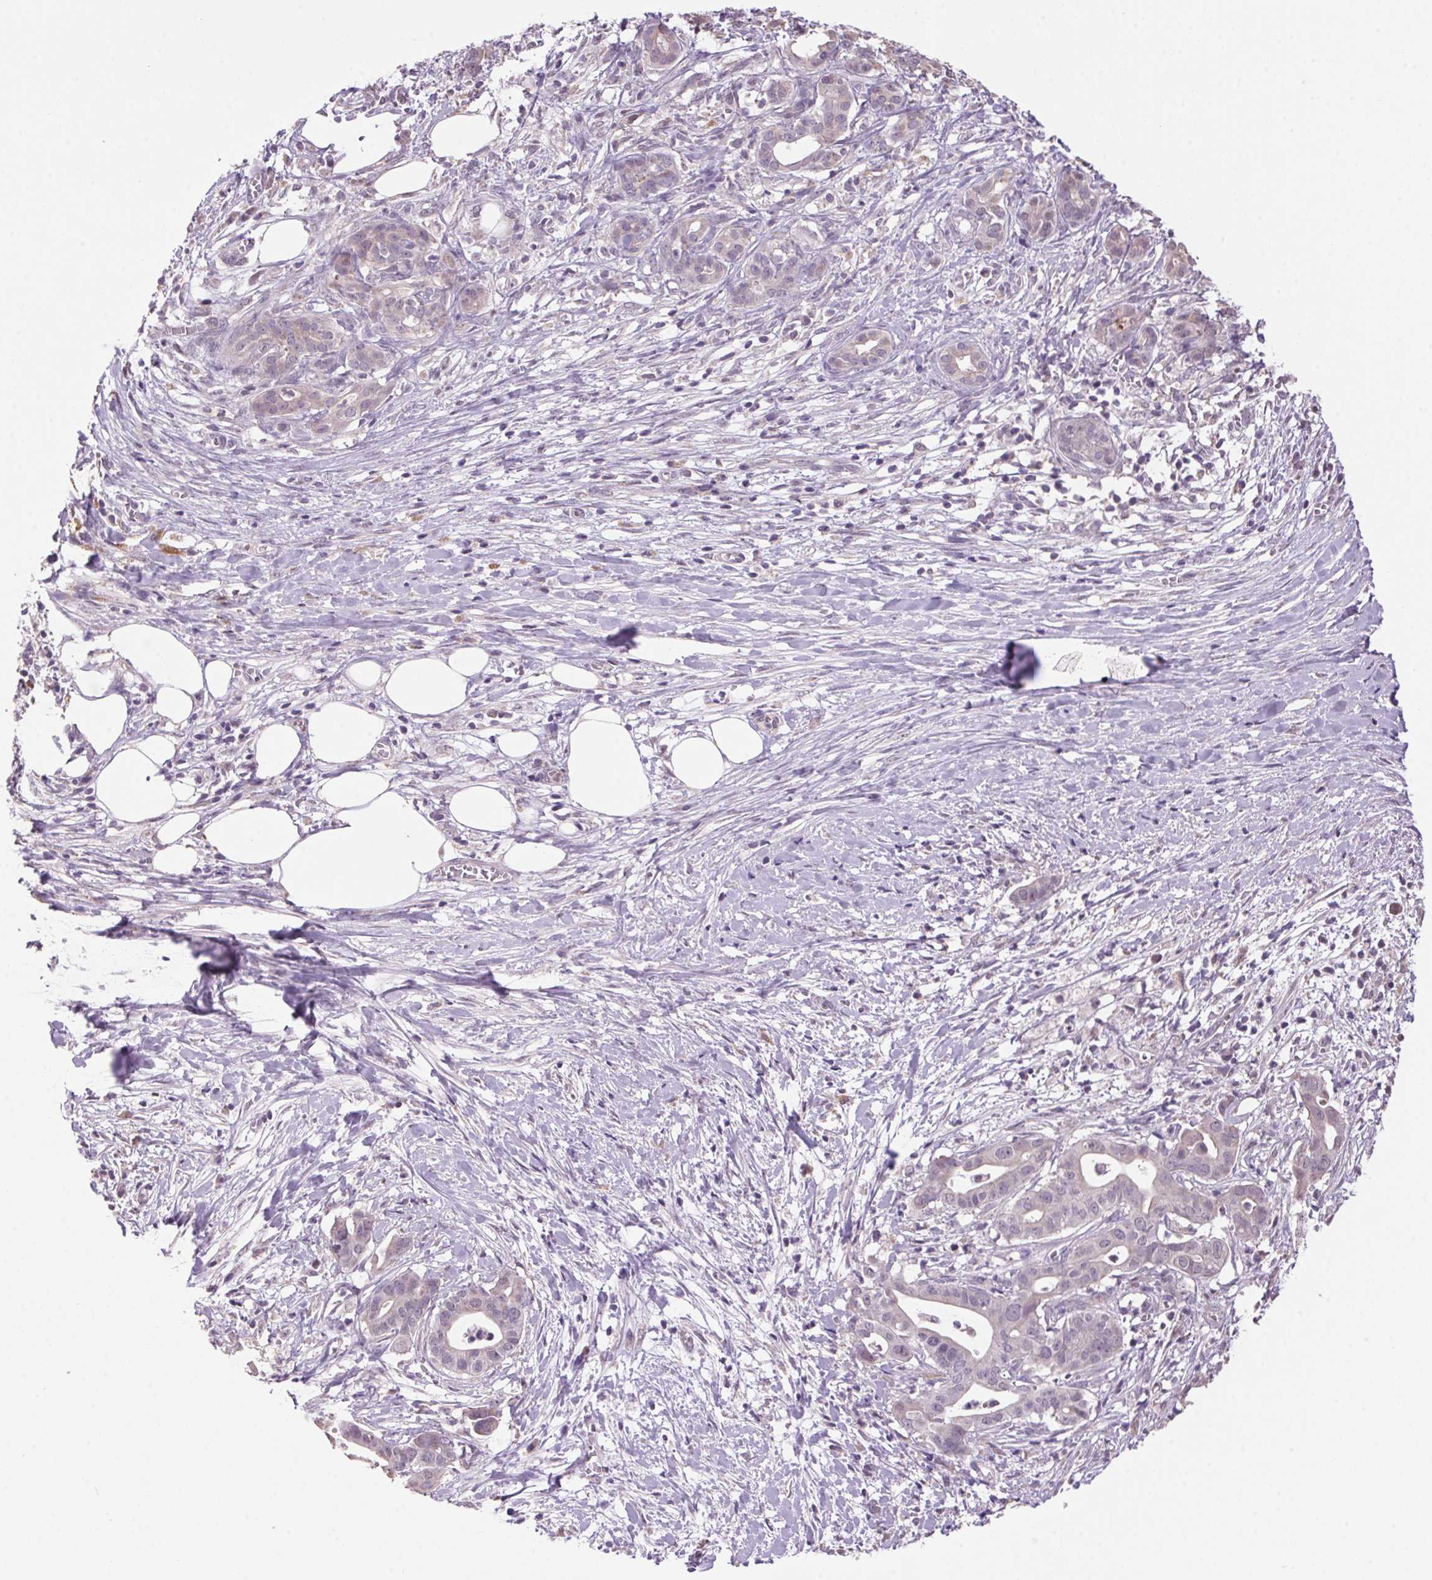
{"staining": {"intensity": "negative", "quantity": "none", "location": "none"}, "tissue": "pancreatic cancer", "cell_type": "Tumor cells", "image_type": "cancer", "snomed": [{"axis": "morphology", "description": "Adenocarcinoma, NOS"}, {"axis": "topography", "description": "Pancreas"}], "caption": "Immunohistochemistry (IHC) histopathology image of adenocarcinoma (pancreatic) stained for a protein (brown), which displays no staining in tumor cells.", "gene": "VWA3B", "patient": {"sex": "male", "age": 61}}